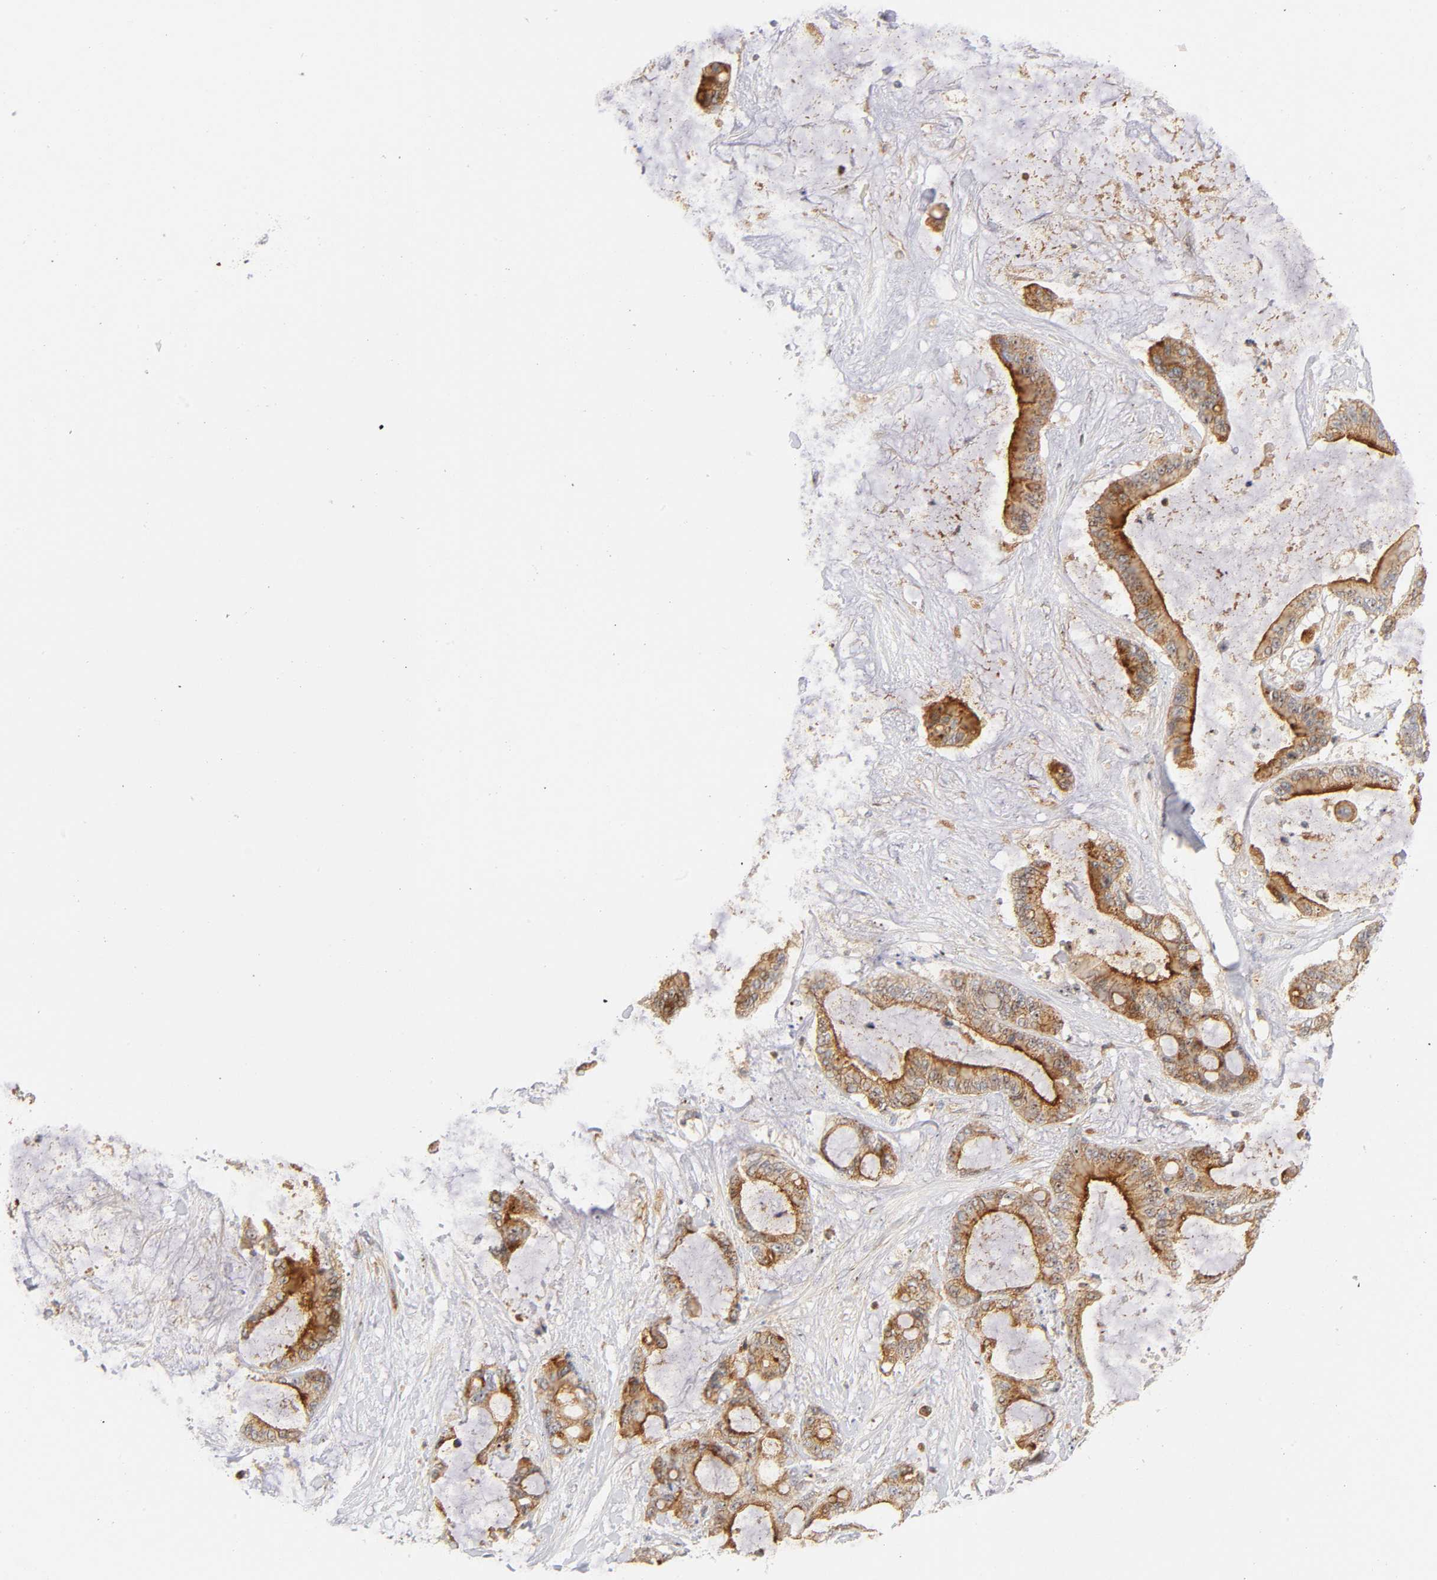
{"staining": {"intensity": "strong", "quantity": ">75%", "location": "cytoplasmic/membranous"}, "tissue": "liver cancer", "cell_type": "Tumor cells", "image_type": "cancer", "snomed": [{"axis": "morphology", "description": "Cholangiocarcinoma"}, {"axis": "topography", "description": "Liver"}], "caption": "Protein staining demonstrates strong cytoplasmic/membranous expression in approximately >75% of tumor cells in liver cancer.", "gene": "PLD1", "patient": {"sex": "female", "age": 73}}